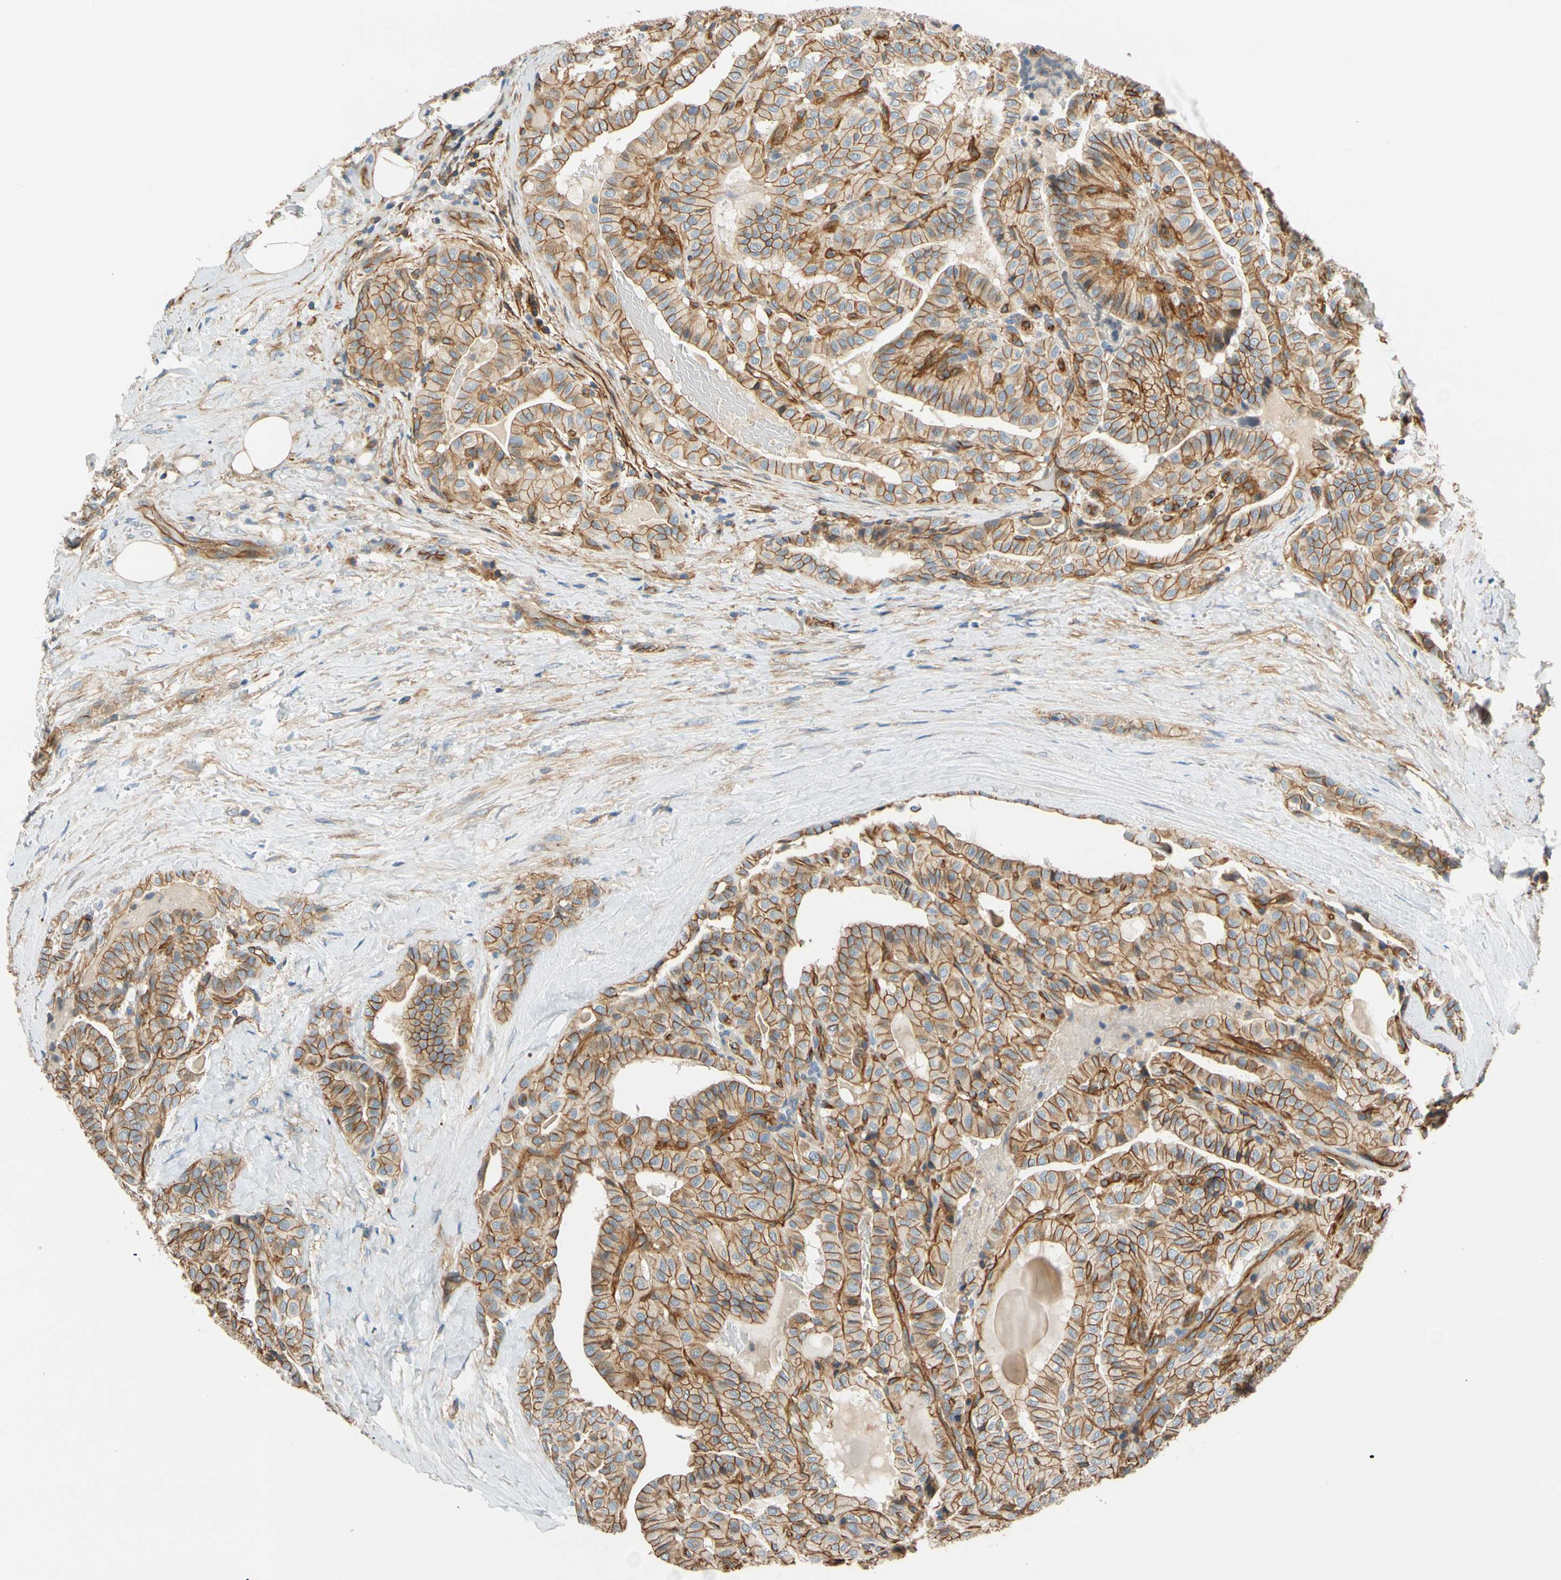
{"staining": {"intensity": "moderate", "quantity": ">75%", "location": "cytoplasmic/membranous"}, "tissue": "thyroid cancer", "cell_type": "Tumor cells", "image_type": "cancer", "snomed": [{"axis": "morphology", "description": "Papillary adenocarcinoma, NOS"}, {"axis": "topography", "description": "Thyroid gland"}], "caption": "A medium amount of moderate cytoplasmic/membranous staining is seen in approximately >75% of tumor cells in thyroid cancer (papillary adenocarcinoma) tissue.", "gene": "SPTAN1", "patient": {"sex": "male", "age": 77}}